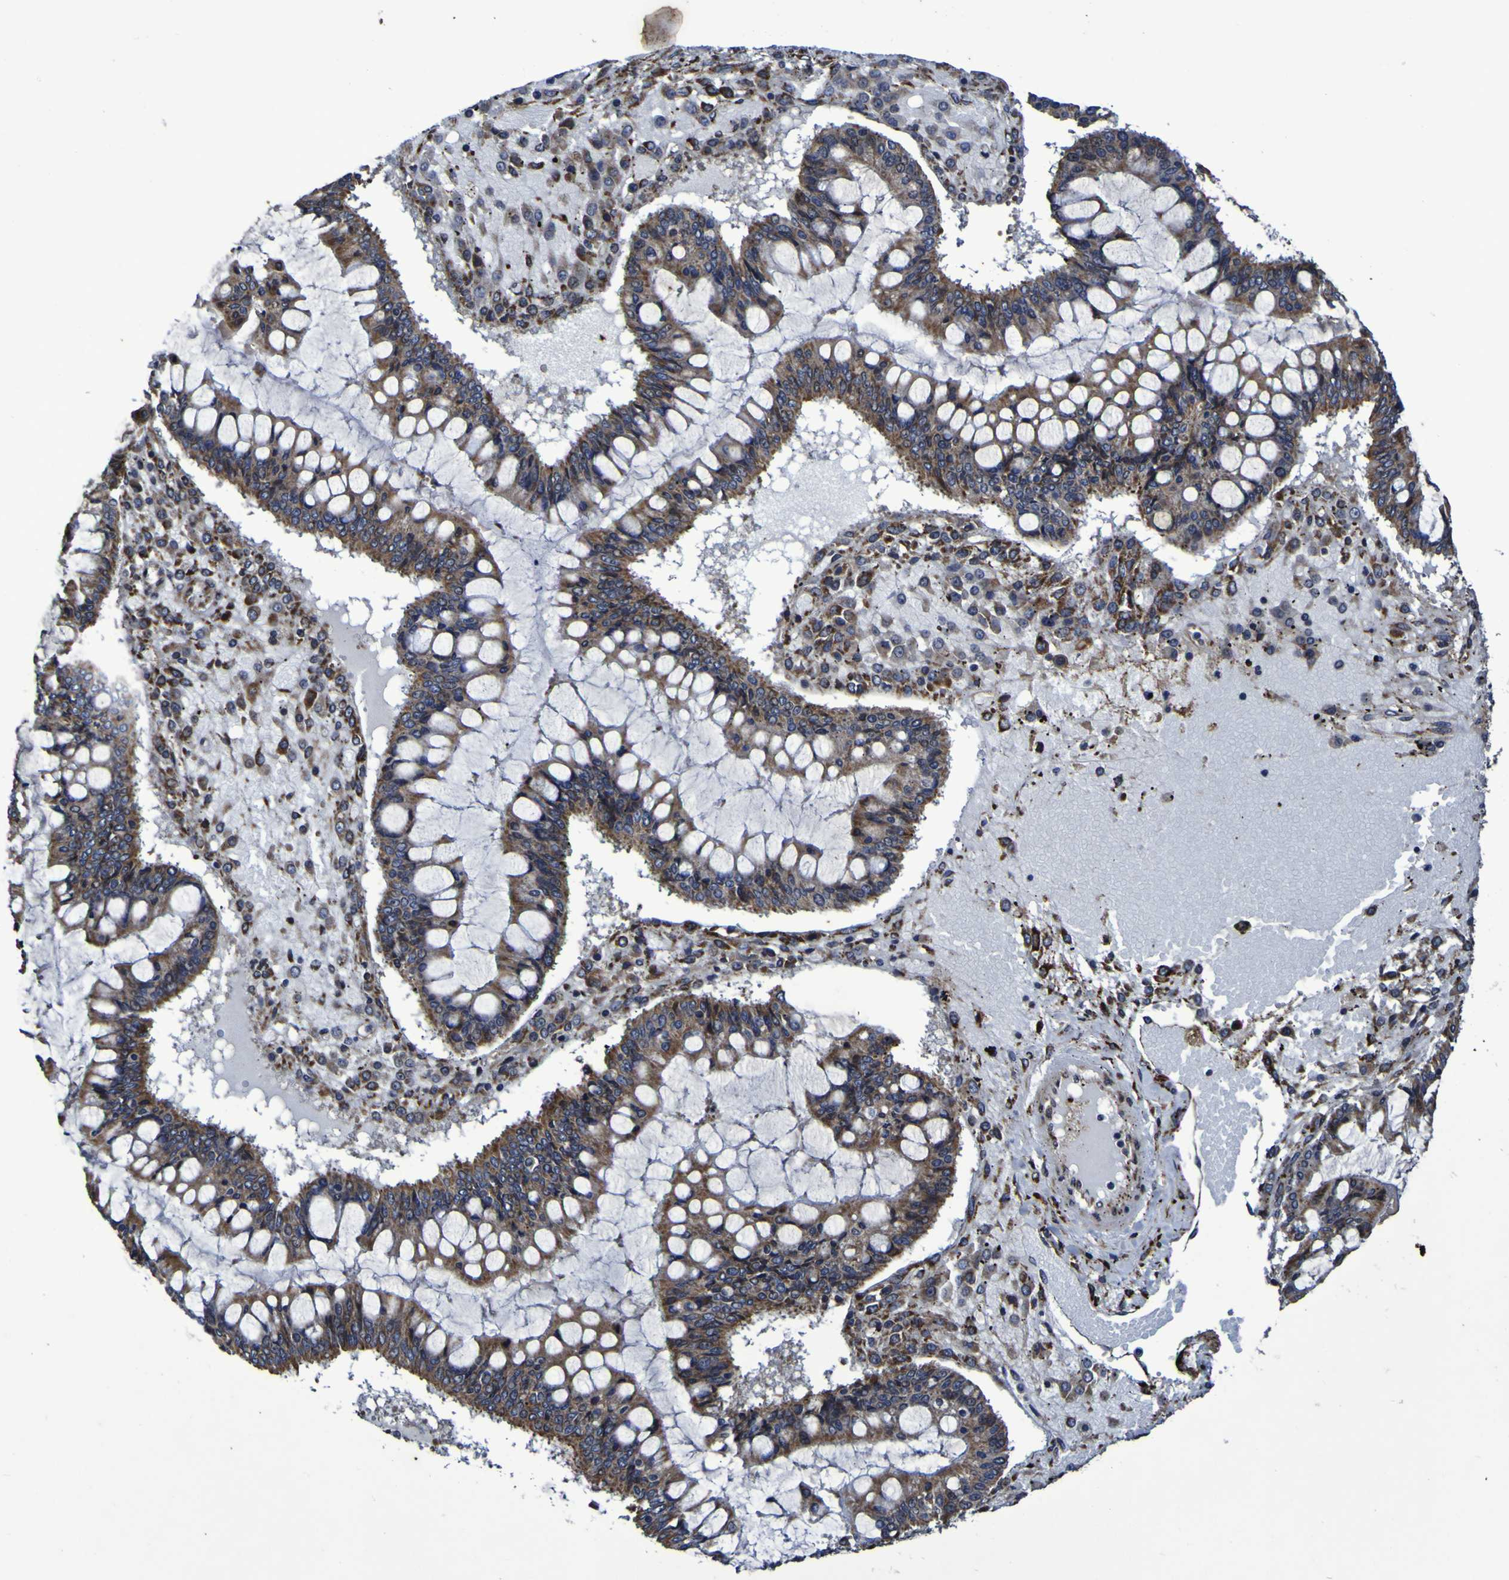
{"staining": {"intensity": "moderate", "quantity": ">75%", "location": "cytoplasmic/membranous"}, "tissue": "ovarian cancer", "cell_type": "Tumor cells", "image_type": "cancer", "snomed": [{"axis": "morphology", "description": "Cystadenocarcinoma, mucinous, NOS"}, {"axis": "topography", "description": "Ovary"}], "caption": "Ovarian cancer (mucinous cystadenocarcinoma) stained for a protein exhibits moderate cytoplasmic/membranous positivity in tumor cells. (DAB (3,3'-diaminobenzidine) = brown stain, brightfield microscopy at high magnification).", "gene": "P3H1", "patient": {"sex": "female", "age": 73}}